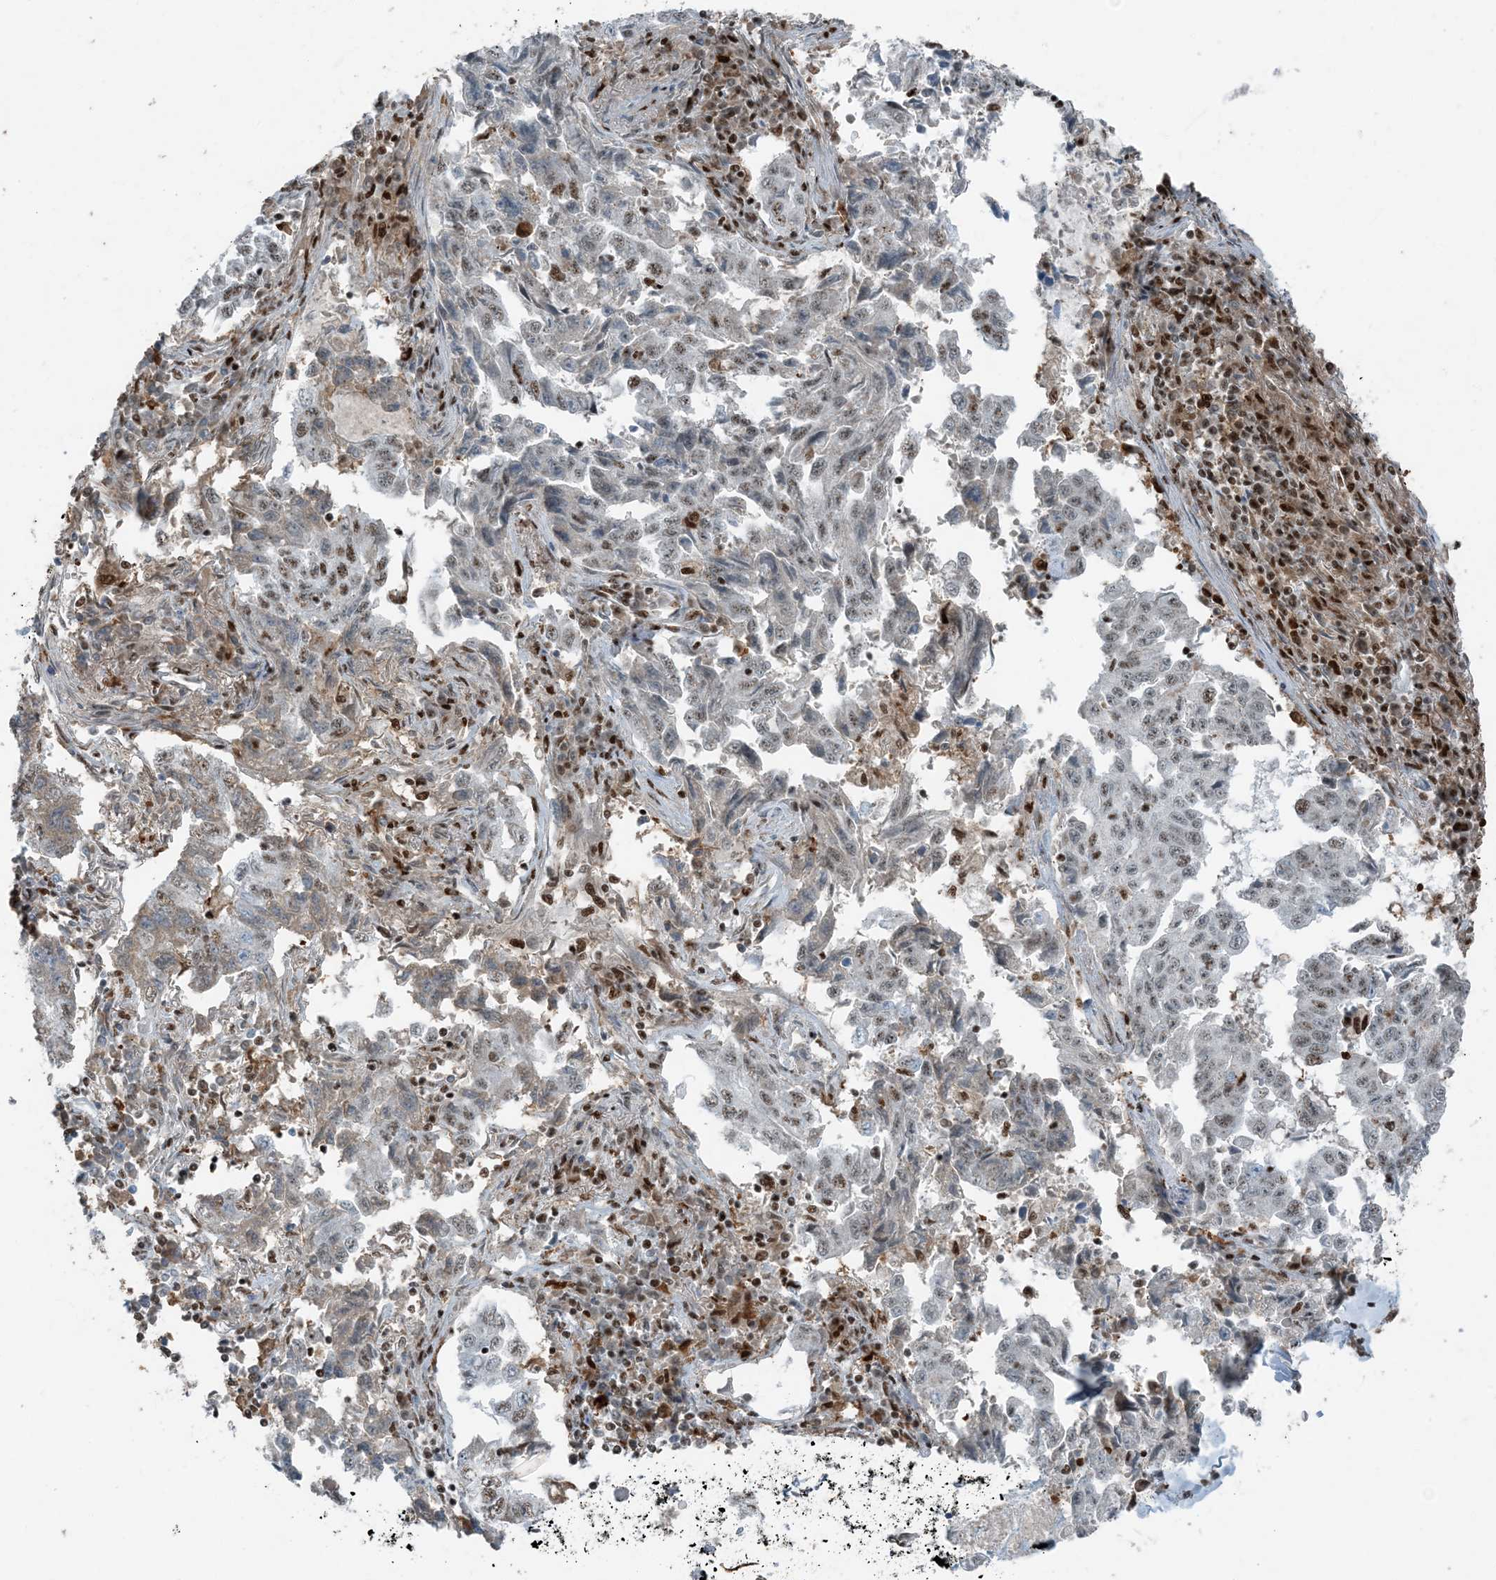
{"staining": {"intensity": "moderate", "quantity": "25%-75%", "location": "nuclear"}, "tissue": "lung cancer", "cell_type": "Tumor cells", "image_type": "cancer", "snomed": [{"axis": "morphology", "description": "Adenocarcinoma, NOS"}, {"axis": "topography", "description": "Lung"}], "caption": "This is an image of immunohistochemistry staining of adenocarcinoma (lung), which shows moderate expression in the nuclear of tumor cells.", "gene": "TADA2B", "patient": {"sex": "female", "age": 51}}